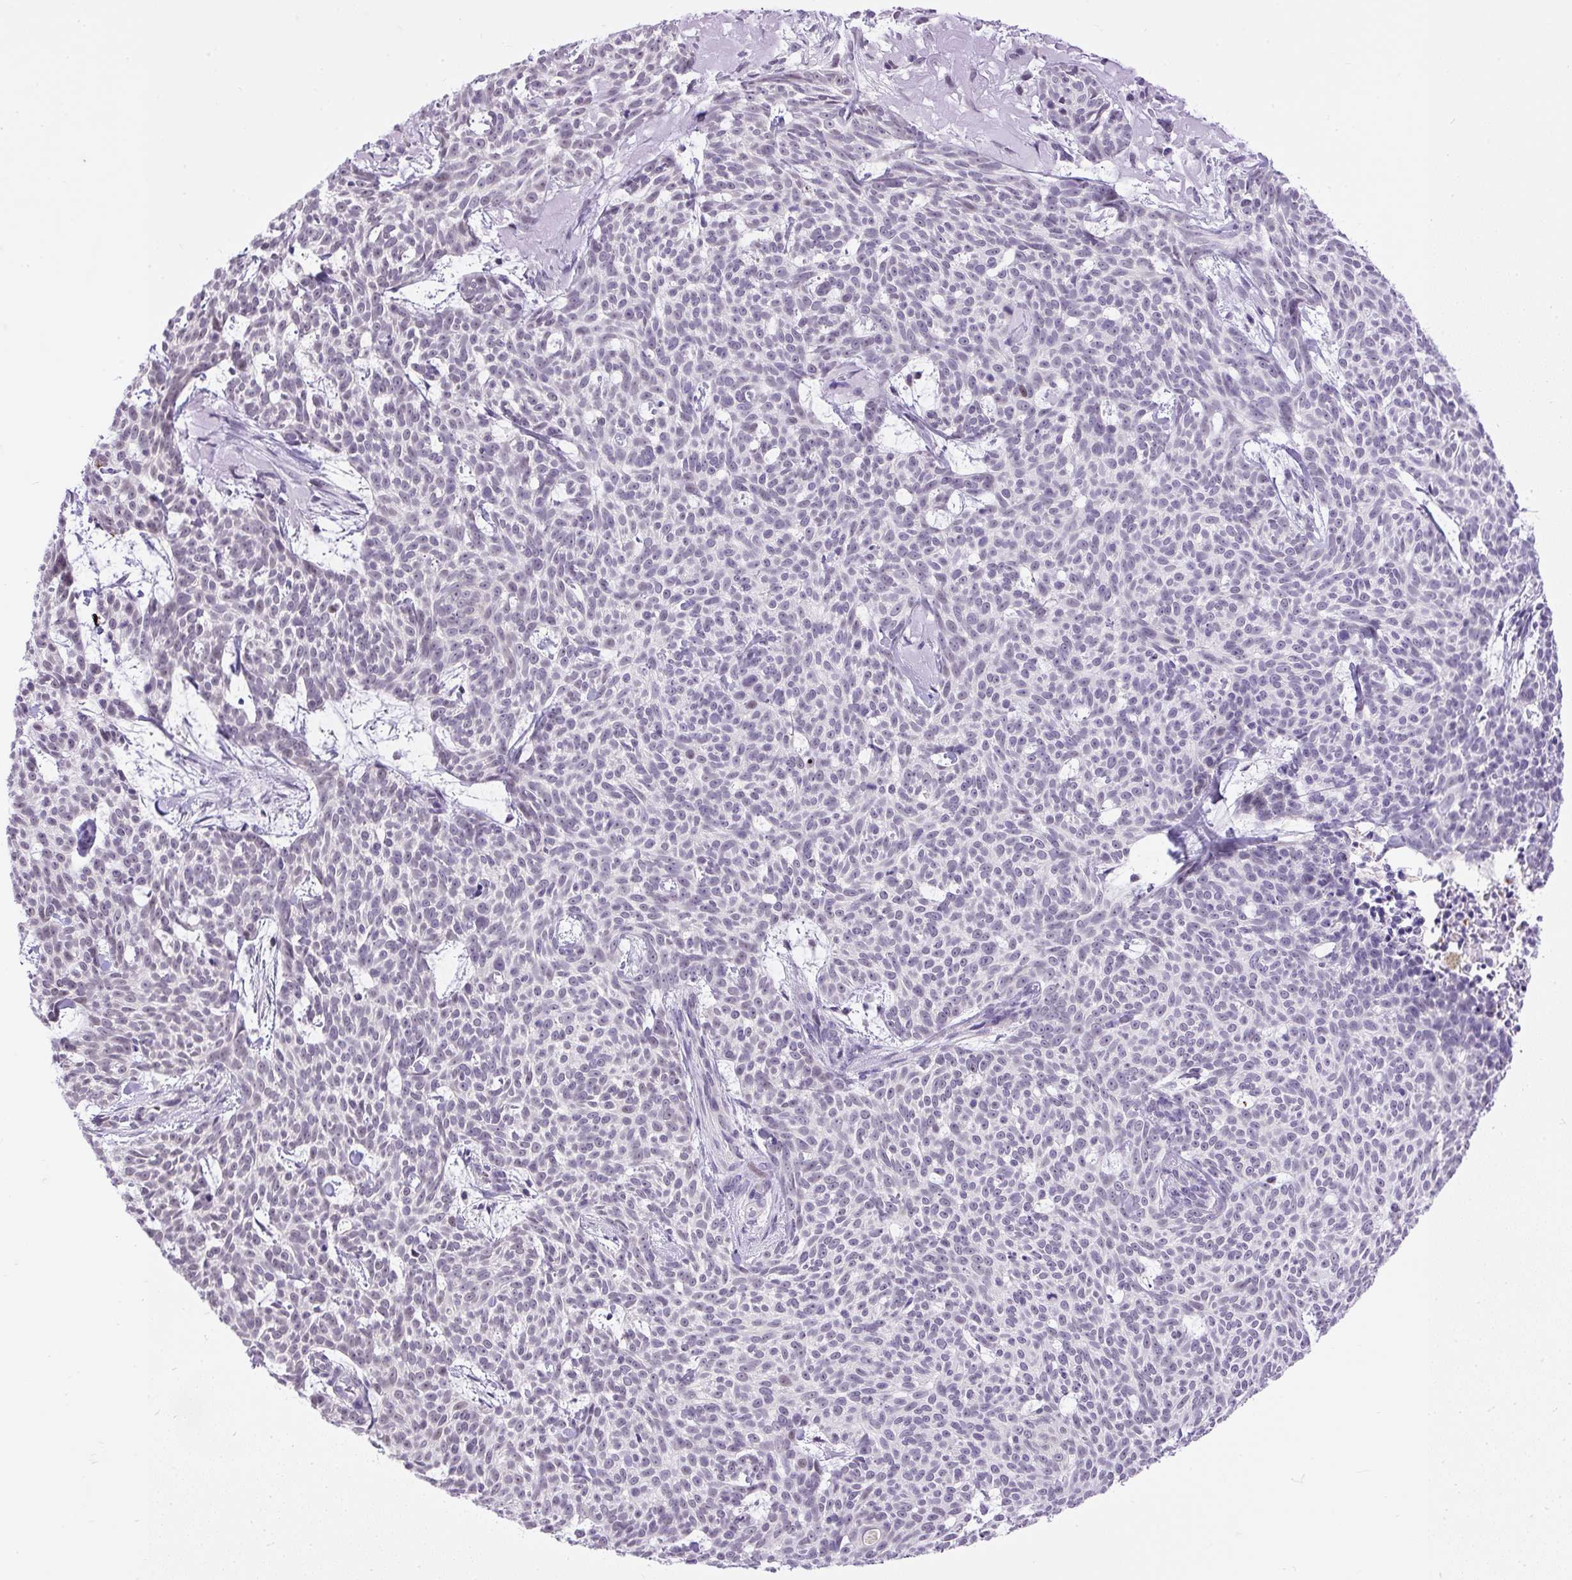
{"staining": {"intensity": "negative", "quantity": "none", "location": "none"}, "tissue": "skin cancer", "cell_type": "Tumor cells", "image_type": "cancer", "snomed": [{"axis": "morphology", "description": "Basal cell carcinoma"}, {"axis": "topography", "description": "Skin"}], "caption": "Histopathology image shows no significant protein staining in tumor cells of skin cancer. Brightfield microscopy of immunohistochemistry stained with DAB (3,3'-diaminobenzidine) (brown) and hematoxylin (blue), captured at high magnification.", "gene": "WNT10B", "patient": {"sex": "female", "age": 93}}